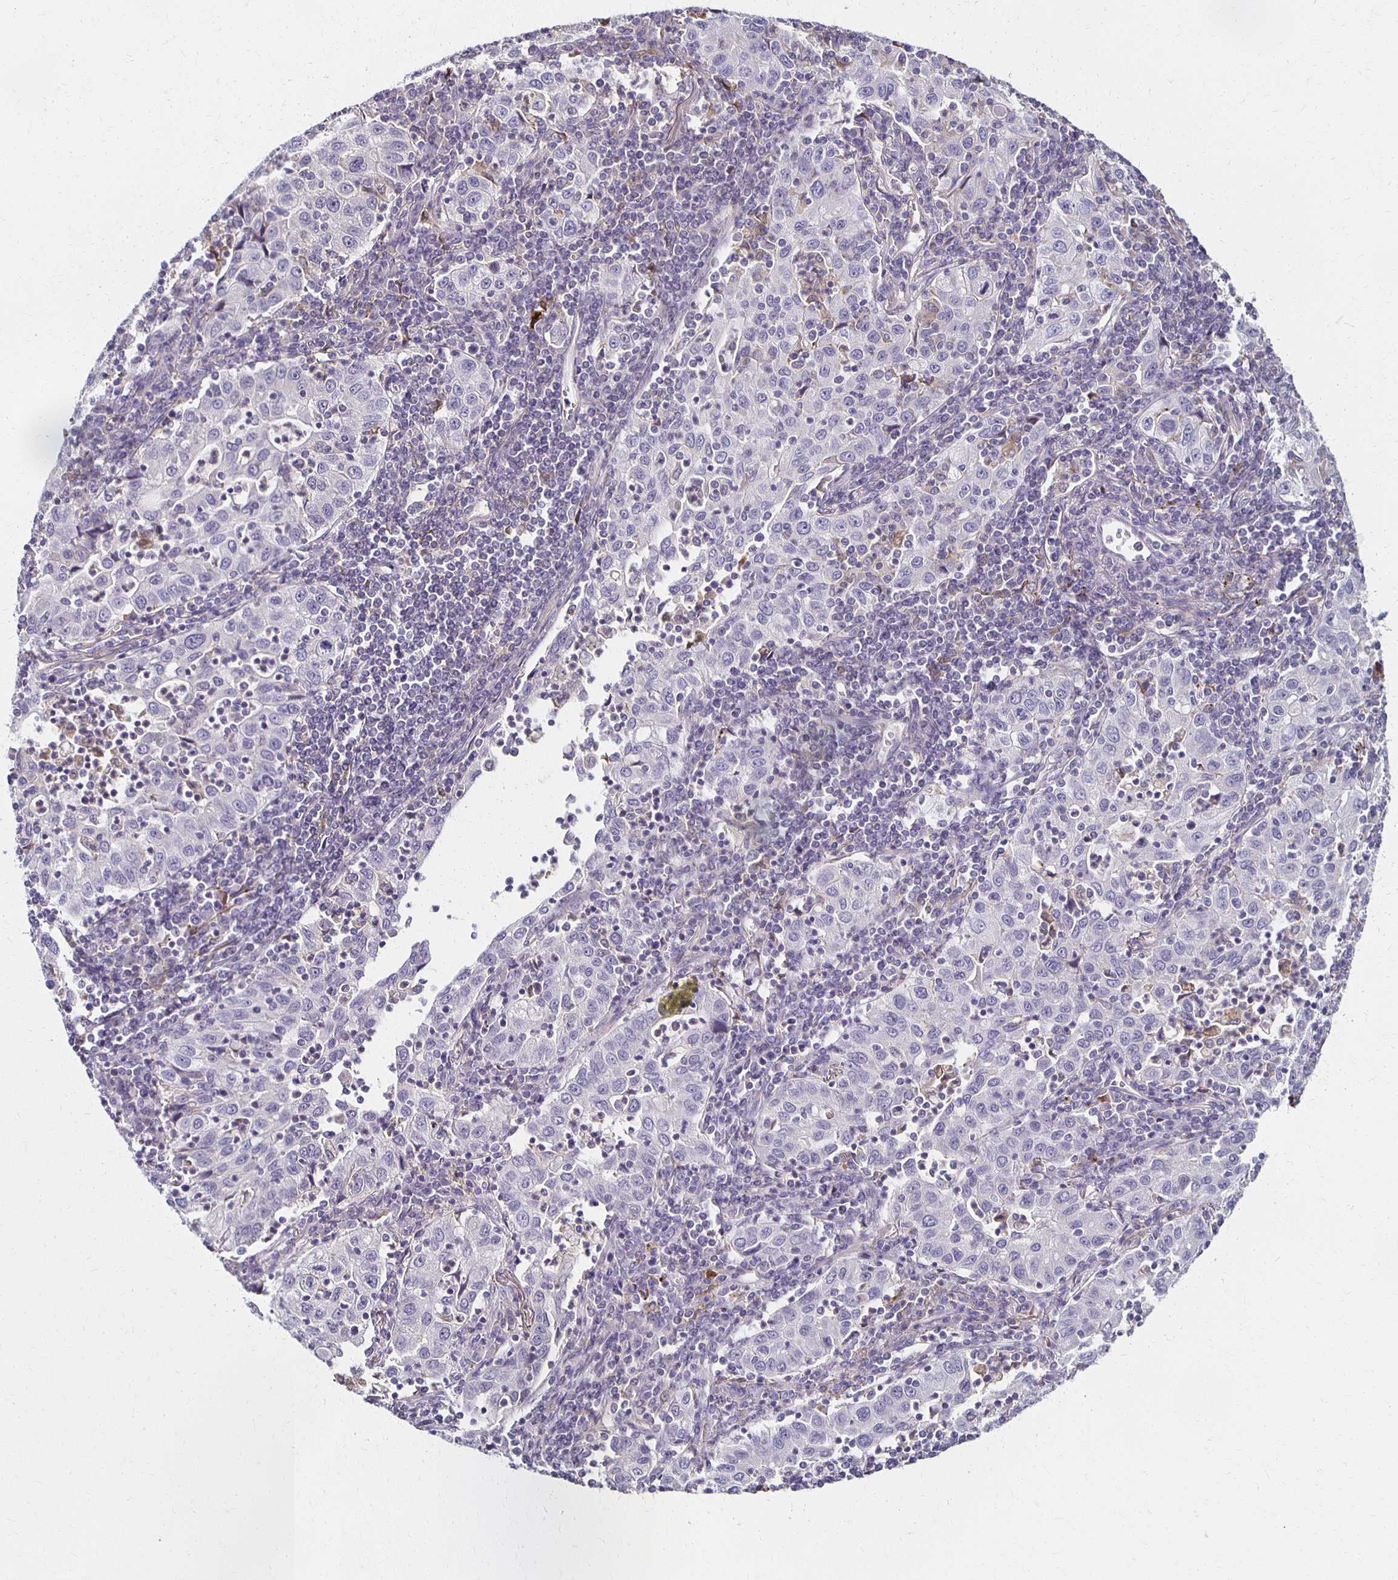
{"staining": {"intensity": "negative", "quantity": "none", "location": "none"}, "tissue": "lung cancer", "cell_type": "Tumor cells", "image_type": "cancer", "snomed": [{"axis": "morphology", "description": "Squamous cell carcinoma, NOS"}, {"axis": "topography", "description": "Lung"}], "caption": "An image of lung cancer (squamous cell carcinoma) stained for a protein reveals no brown staining in tumor cells.", "gene": "GPX4", "patient": {"sex": "male", "age": 71}}